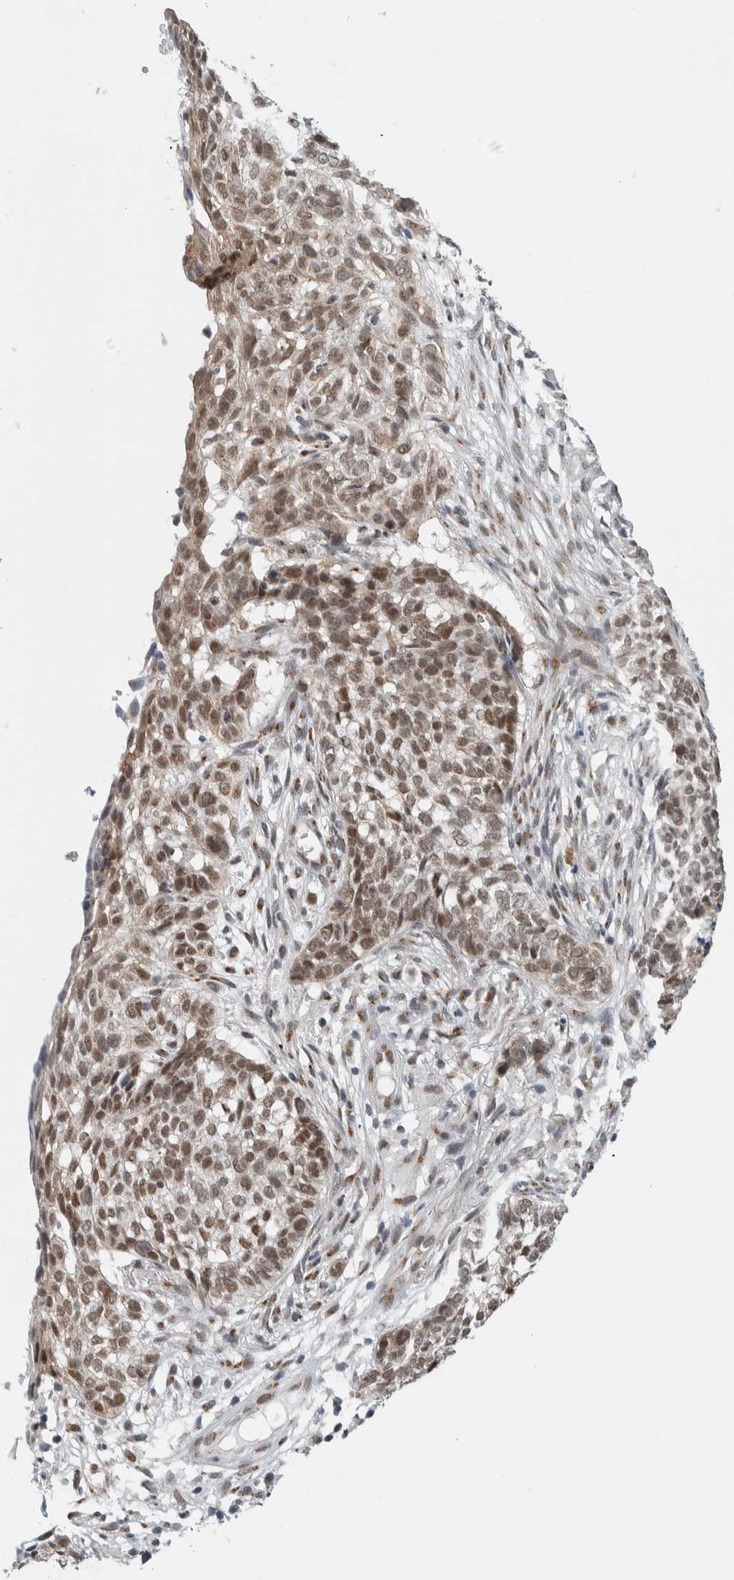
{"staining": {"intensity": "moderate", "quantity": ">75%", "location": "cytoplasmic/membranous,nuclear"}, "tissue": "skin cancer", "cell_type": "Tumor cells", "image_type": "cancer", "snomed": [{"axis": "morphology", "description": "Basal cell carcinoma"}, {"axis": "topography", "description": "Skin"}], "caption": "Protein staining of basal cell carcinoma (skin) tissue shows moderate cytoplasmic/membranous and nuclear positivity in about >75% of tumor cells.", "gene": "ZMYND8", "patient": {"sex": "male", "age": 85}}